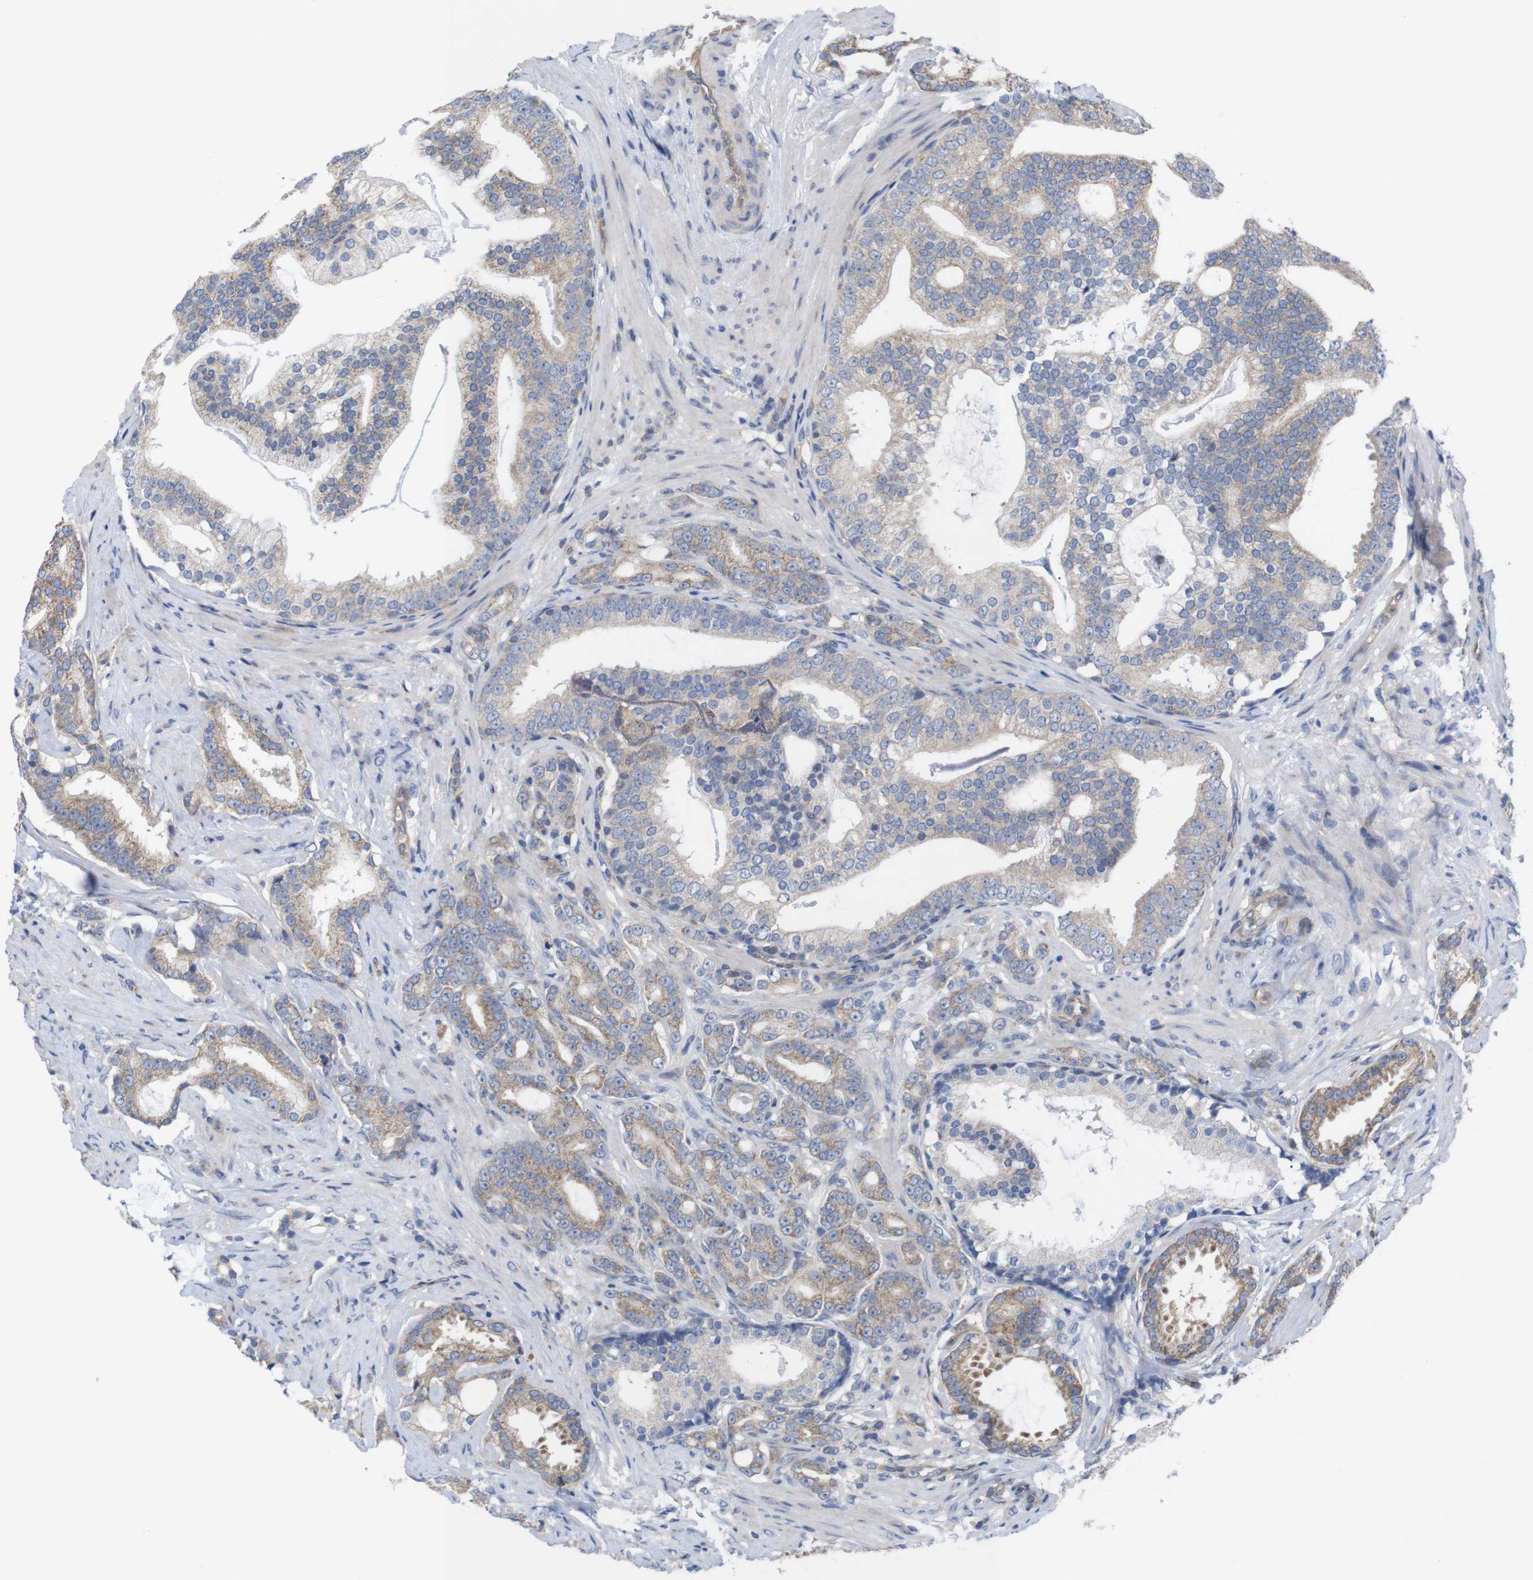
{"staining": {"intensity": "moderate", "quantity": "25%-75%", "location": "cytoplasmic/membranous"}, "tissue": "prostate cancer", "cell_type": "Tumor cells", "image_type": "cancer", "snomed": [{"axis": "morphology", "description": "Adenocarcinoma, Low grade"}, {"axis": "topography", "description": "Prostate"}], "caption": "Protein expression analysis of low-grade adenocarcinoma (prostate) demonstrates moderate cytoplasmic/membranous positivity in about 25%-75% of tumor cells. (Stains: DAB in brown, nuclei in blue, Microscopy: brightfield microscopy at high magnification).", "gene": "USH1C", "patient": {"sex": "male", "age": 58}}